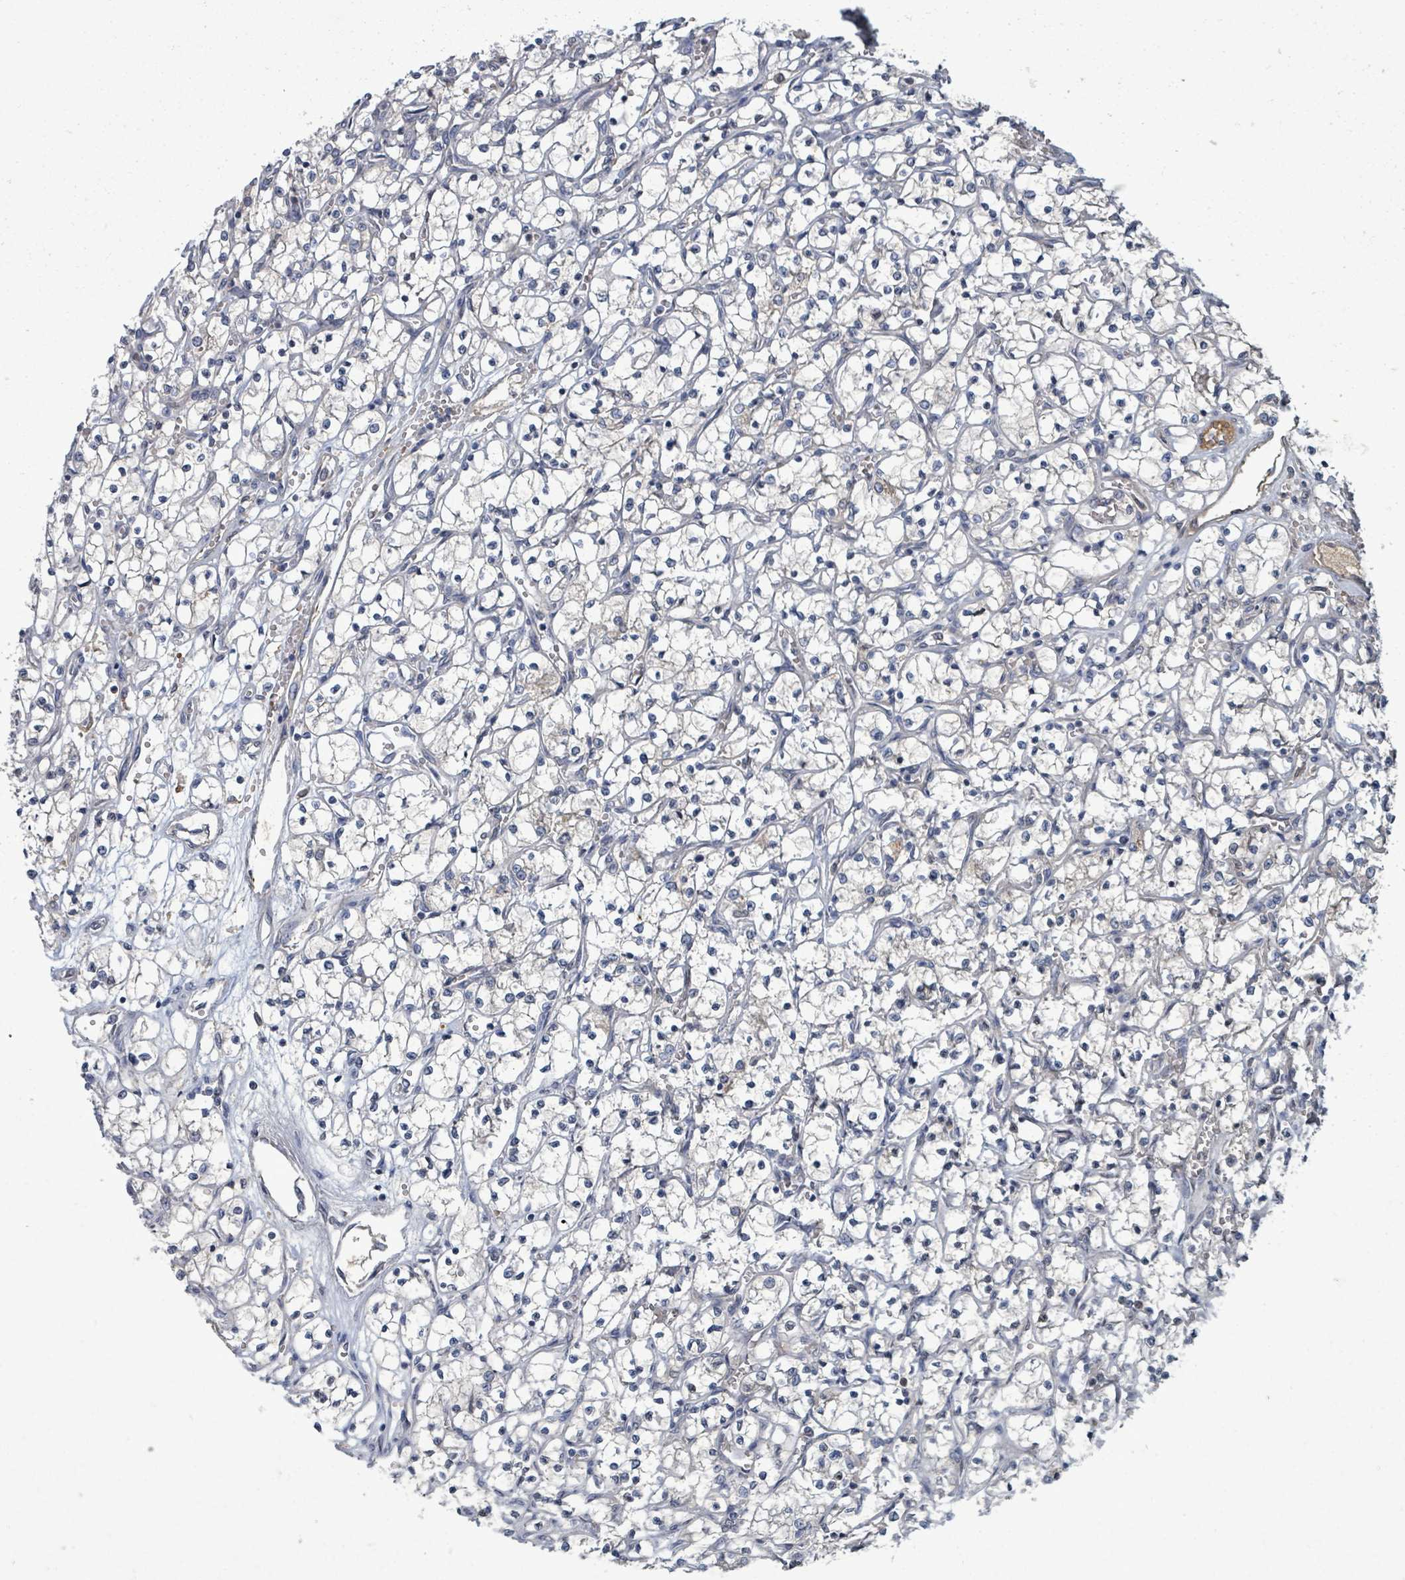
{"staining": {"intensity": "negative", "quantity": "none", "location": "none"}, "tissue": "renal cancer", "cell_type": "Tumor cells", "image_type": "cancer", "snomed": [{"axis": "morphology", "description": "Adenocarcinoma, NOS"}, {"axis": "topography", "description": "Kidney"}], "caption": "Renal adenocarcinoma was stained to show a protein in brown. There is no significant staining in tumor cells.", "gene": "GRM8", "patient": {"sex": "female", "age": 69}}